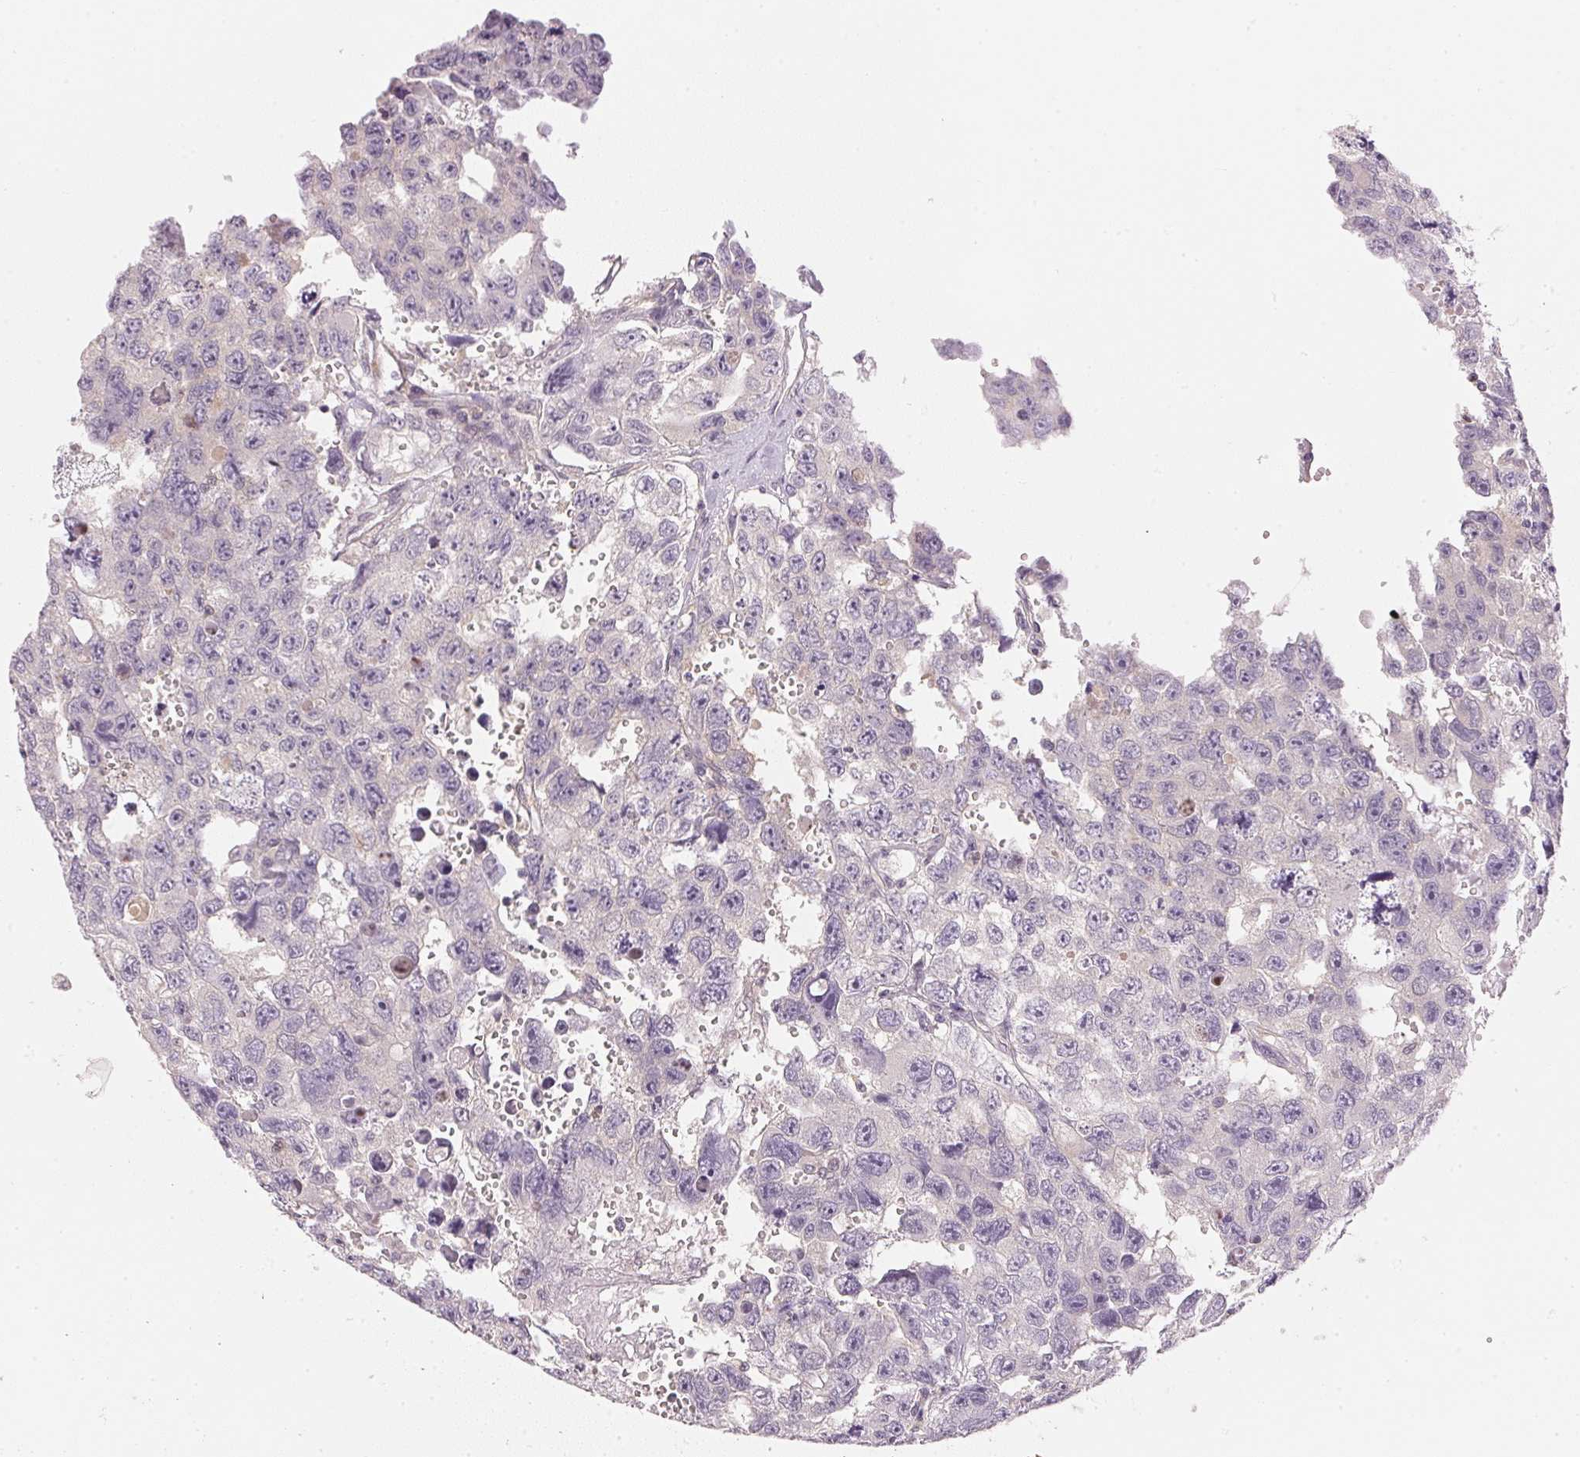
{"staining": {"intensity": "negative", "quantity": "none", "location": "none"}, "tissue": "testis cancer", "cell_type": "Tumor cells", "image_type": "cancer", "snomed": [{"axis": "morphology", "description": "Seminoma, NOS"}, {"axis": "topography", "description": "Testis"}], "caption": "IHC of testis seminoma displays no positivity in tumor cells.", "gene": "KPRP", "patient": {"sex": "male", "age": 26}}